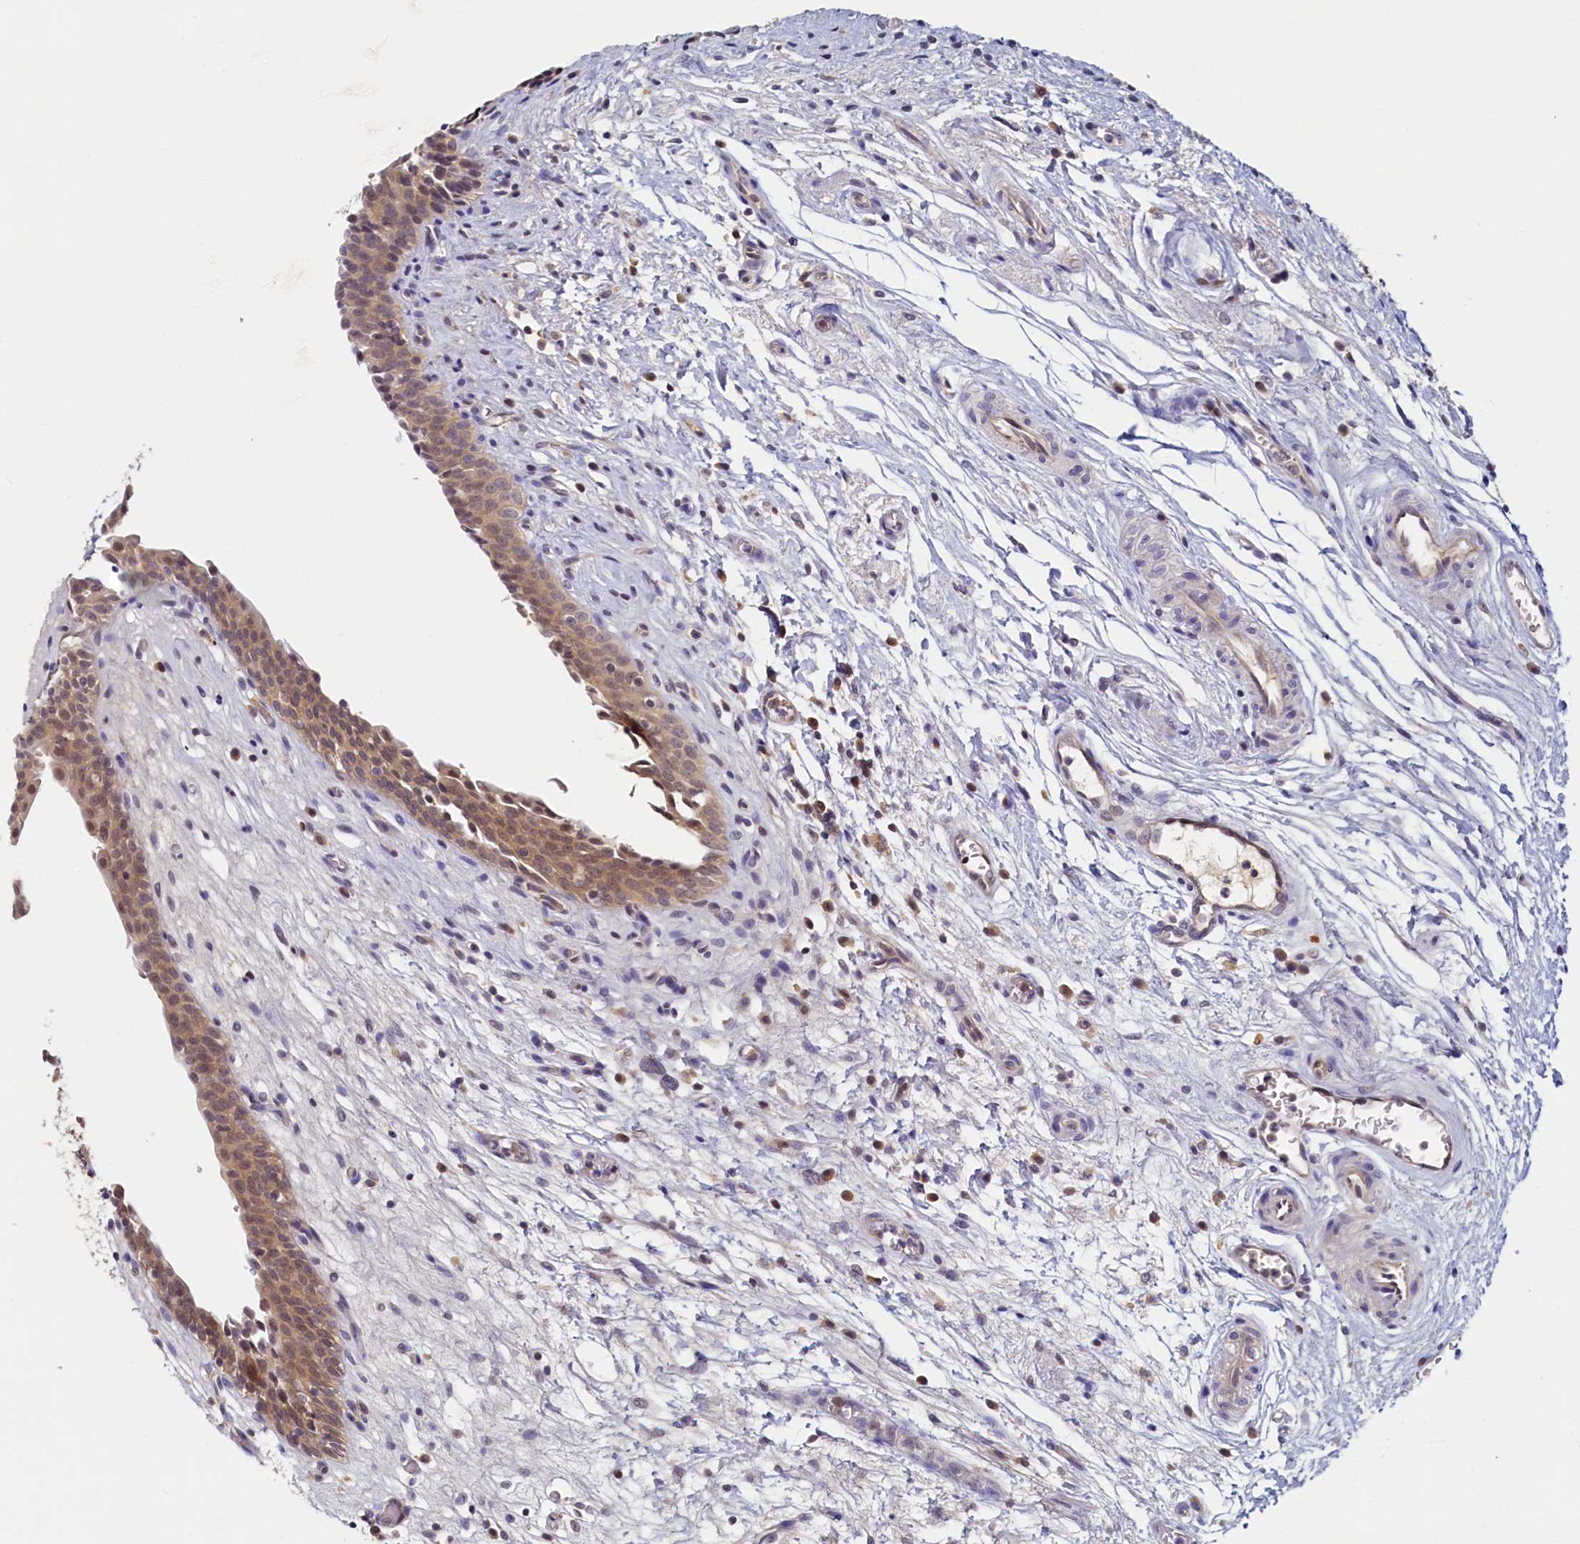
{"staining": {"intensity": "moderate", "quantity": "25%-75%", "location": "cytoplasmic/membranous"}, "tissue": "urinary bladder", "cell_type": "Urothelial cells", "image_type": "normal", "snomed": [{"axis": "morphology", "description": "Normal tissue, NOS"}, {"axis": "topography", "description": "Urinary bladder"}], "caption": "Immunohistochemical staining of unremarkable urinary bladder exhibits moderate cytoplasmic/membranous protein positivity in approximately 25%-75% of urothelial cells.", "gene": "PAAF1", "patient": {"sex": "male", "age": 83}}